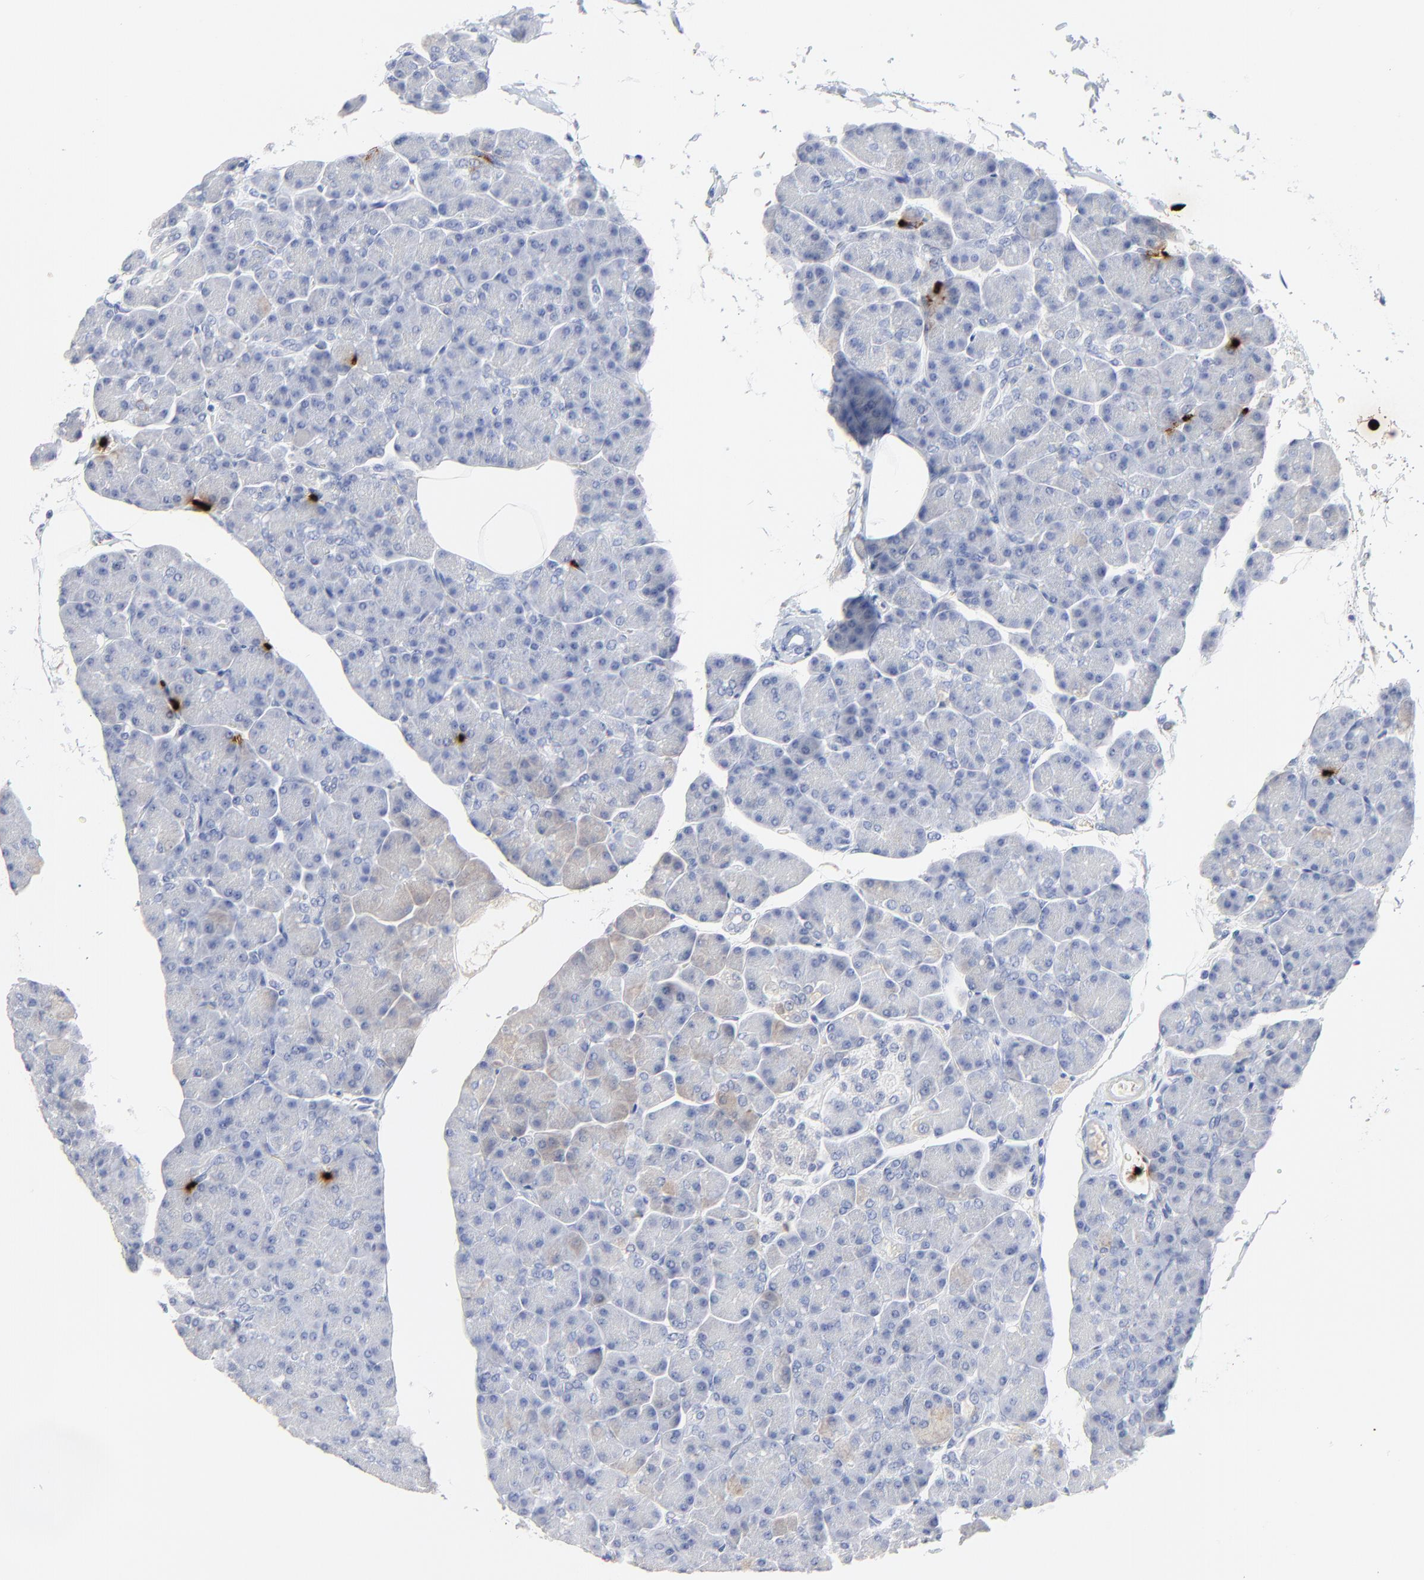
{"staining": {"intensity": "negative", "quantity": "none", "location": "none"}, "tissue": "pancreas", "cell_type": "Exocrine glandular cells", "image_type": "normal", "snomed": [{"axis": "morphology", "description": "Normal tissue, NOS"}, {"axis": "topography", "description": "Pancreas"}], "caption": "A micrograph of pancreas stained for a protein exhibits no brown staining in exocrine glandular cells.", "gene": "LCN2", "patient": {"sex": "female", "age": 43}}